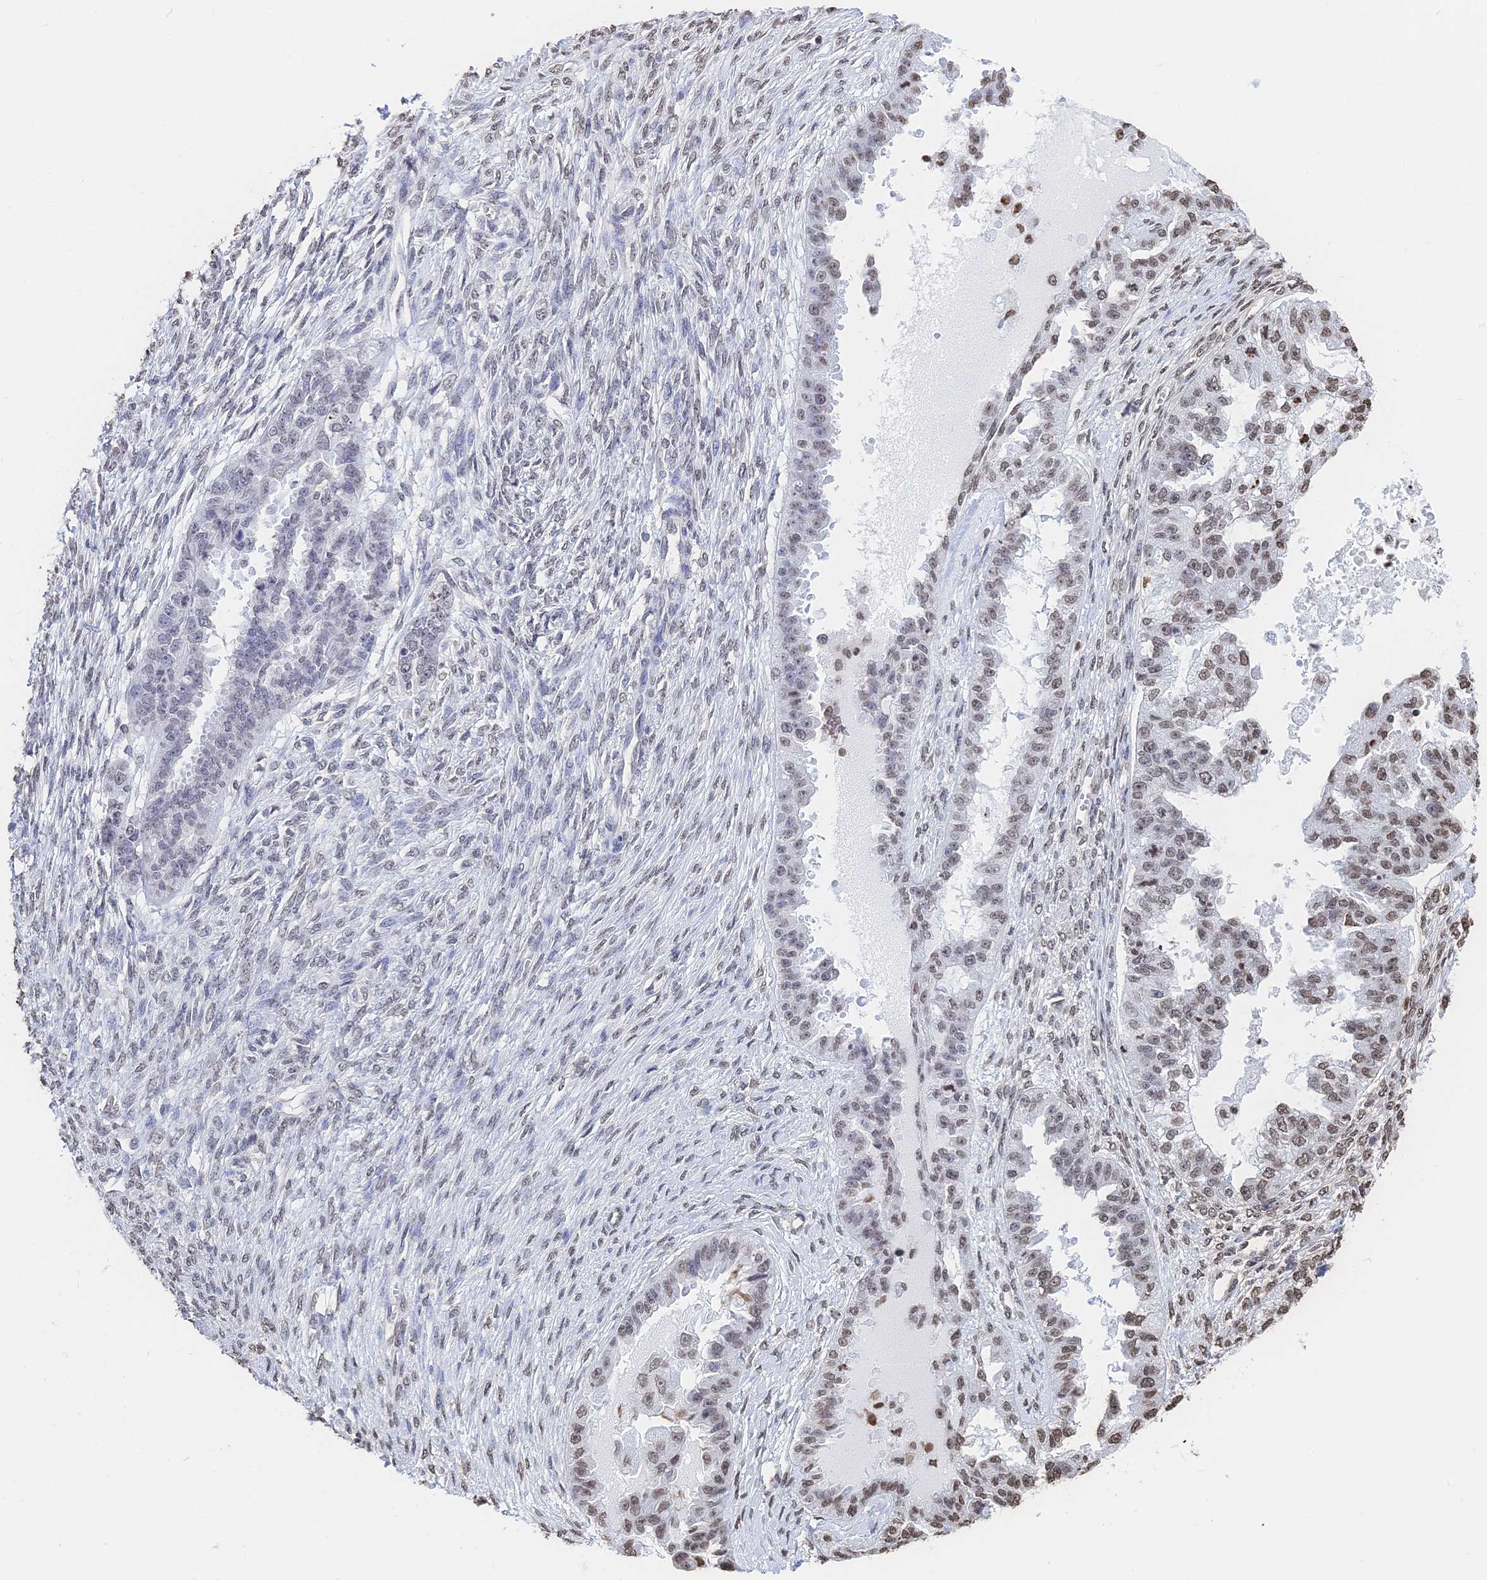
{"staining": {"intensity": "moderate", "quantity": "<25%", "location": "nuclear"}, "tissue": "ovarian cancer", "cell_type": "Tumor cells", "image_type": "cancer", "snomed": [{"axis": "morphology", "description": "Cystadenocarcinoma, serous, NOS"}, {"axis": "topography", "description": "Ovary"}], "caption": "Human ovarian cancer stained with a brown dye demonstrates moderate nuclear positive expression in about <25% of tumor cells.", "gene": "GBP3", "patient": {"sex": "female", "age": 58}}